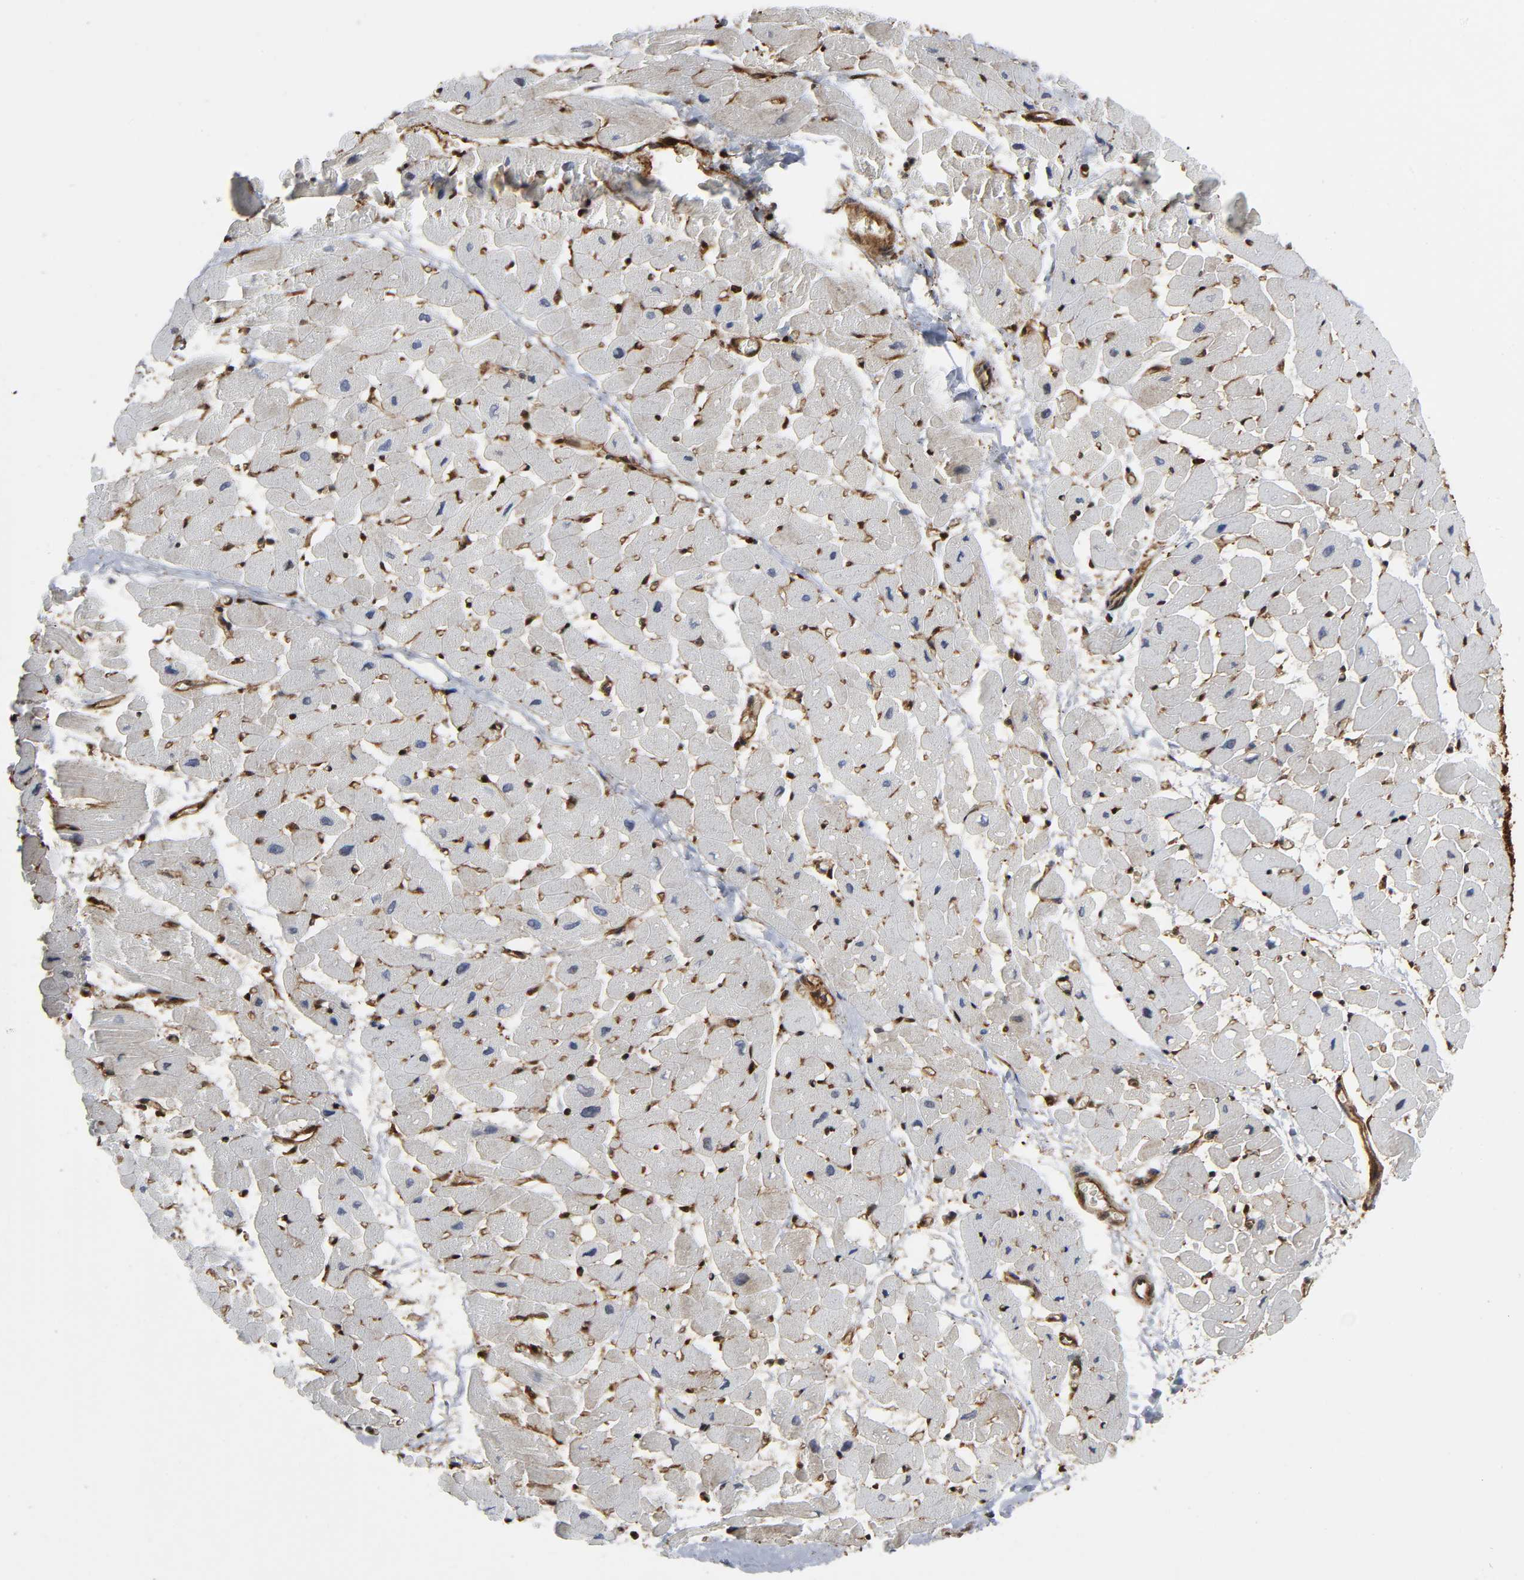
{"staining": {"intensity": "negative", "quantity": "none", "location": "none"}, "tissue": "heart muscle", "cell_type": "Cardiomyocytes", "image_type": "normal", "snomed": [{"axis": "morphology", "description": "Normal tissue, NOS"}, {"axis": "topography", "description": "Heart"}], "caption": "An image of heart muscle stained for a protein reveals no brown staining in cardiomyocytes. (Brightfield microscopy of DAB immunohistochemistry (IHC) at high magnification).", "gene": "MAPK1", "patient": {"sex": "male", "age": 45}}